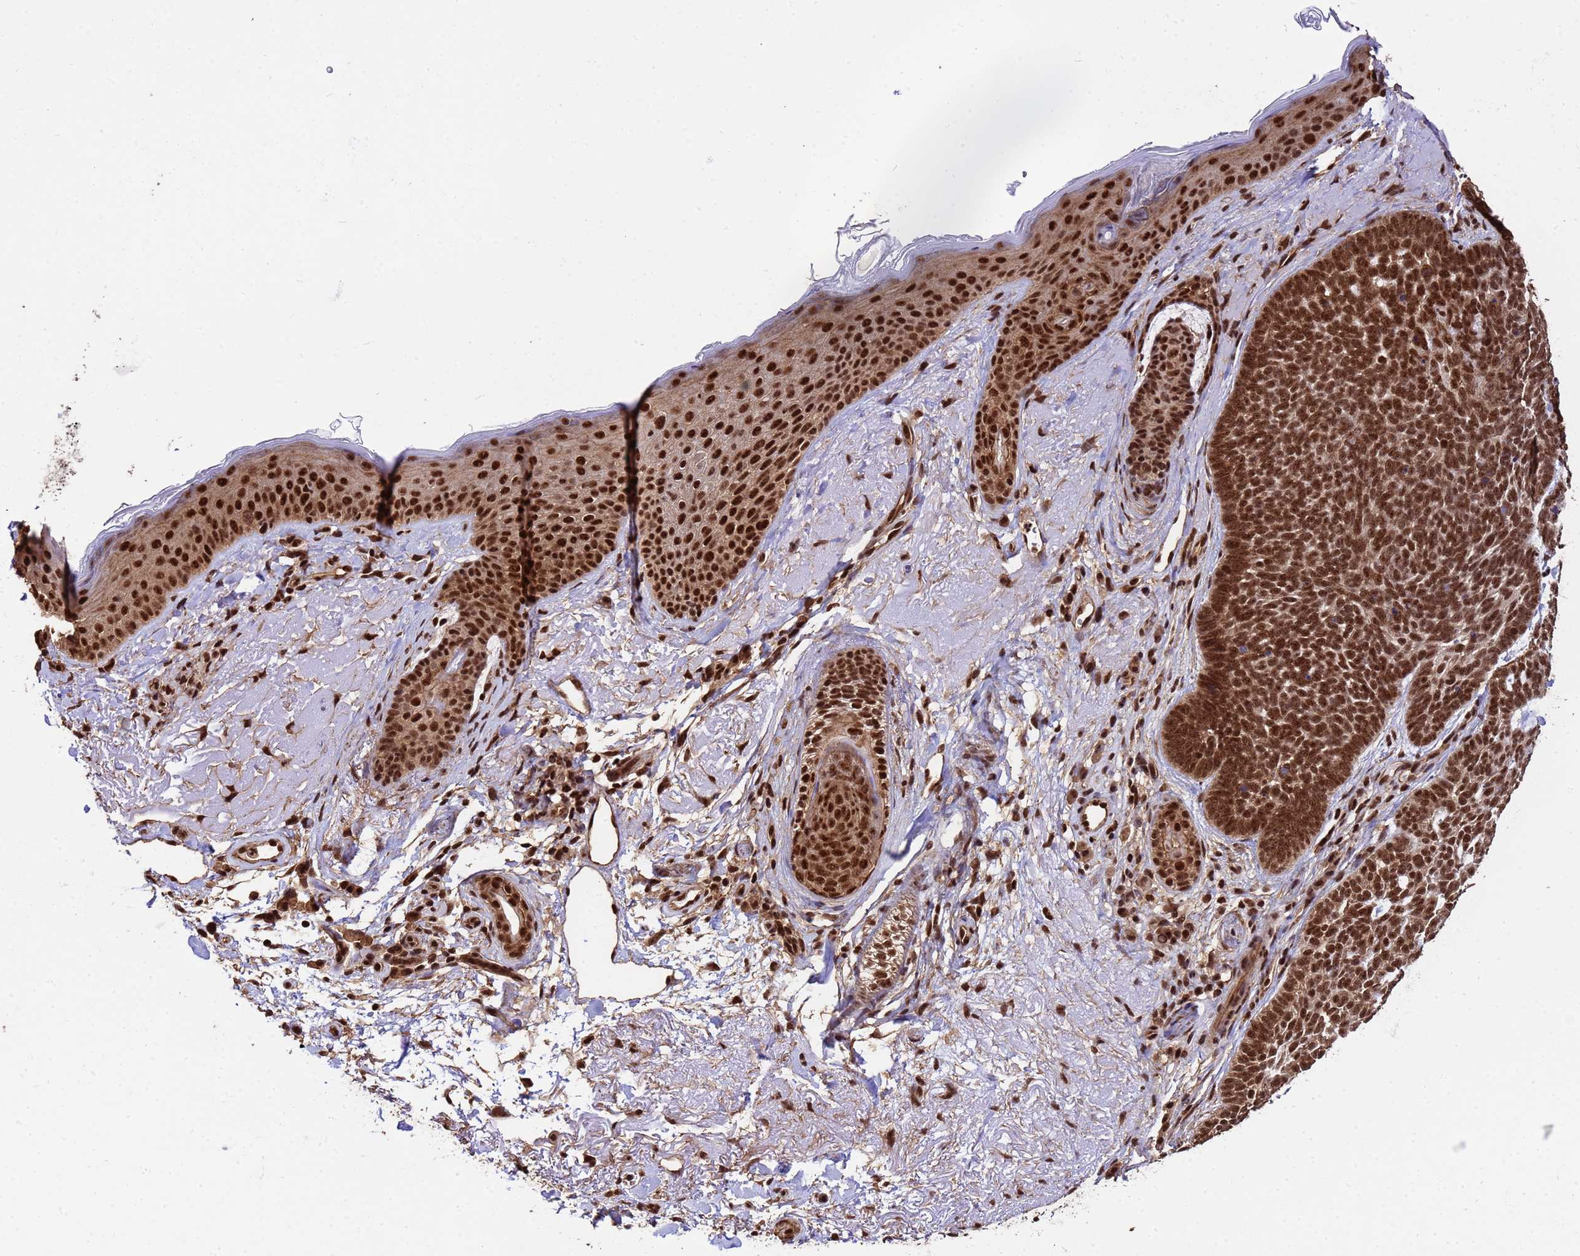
{"staining": {"intensity": "strong", "quantity": ">75%", "location": "cytoplasmic/membranous,nuclear"}, "tissue": "skin cancer", "cell_type": "Tumor cells", "image_type": "cancer", "snomed": [{"axis": "morphology", "description": "Basal cell carcinoma"}, {"axis": "topography", "description": "Skin"}], "caption": "Strong cytoplasmic/membranous and nuclear expression for a protein is present in about >75% of tumor cells of skin cancer using immunohistochemistry.", "gene": "SYF2", "patient": {"sex": "female", "age": 77}}